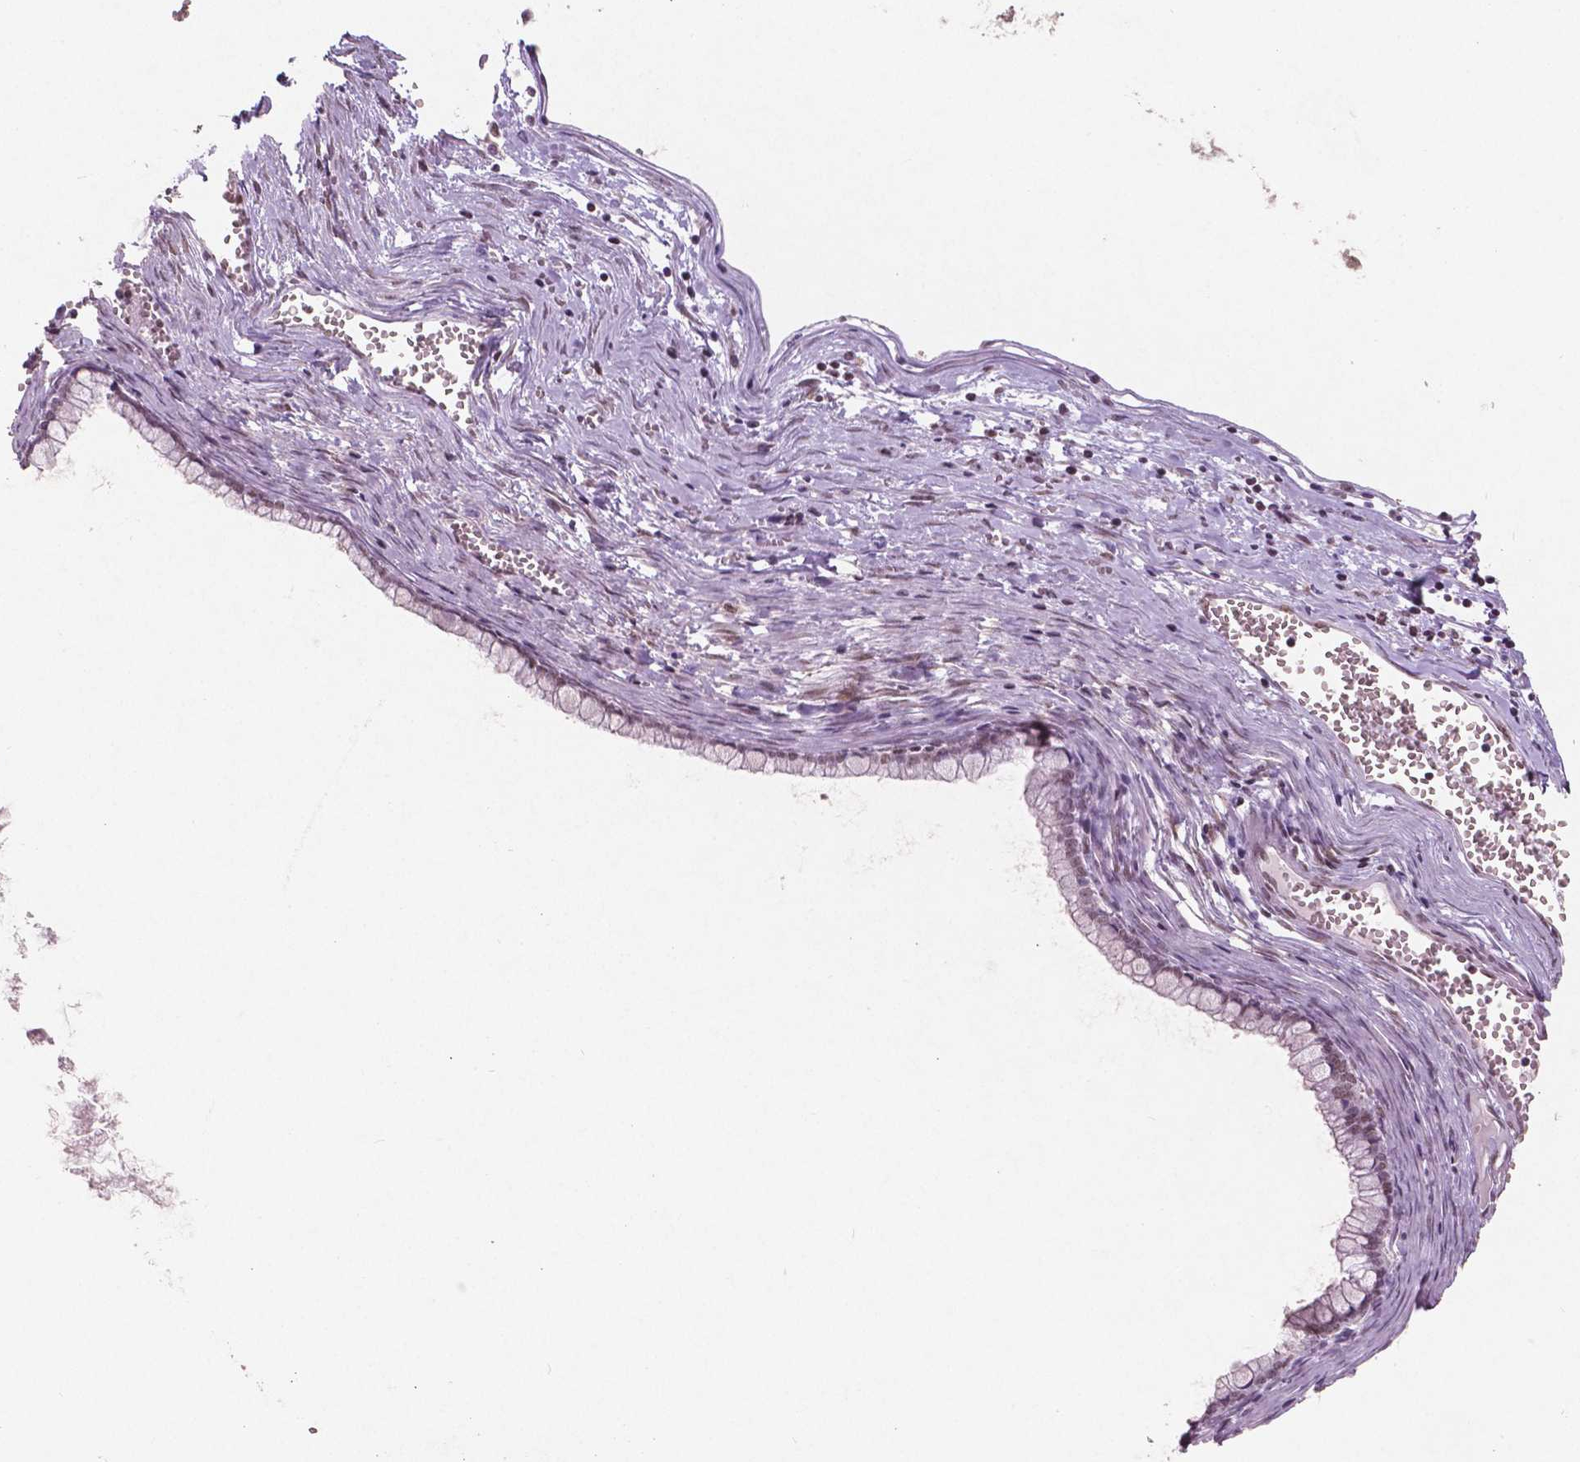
{"staining": {"intensity": "weak", "quantity": "25%-75%", "location": "nuclear"}, "tissue": "ovarian cancer", "cell_type": "Tumor cells", "image_type": "cancer", "snomed": [{"axis": "morphology", "description": "Cystadenocarcinoma, mucinous, NOS"}, {"axis": "topography", "description": "Ovary"}], "caption": "Approximately 25%-75% of tumor cells in ovarian cancer (mucinous cystadenocarcinoma) display weak nuclear protein staining as visualized by brown immunohistochemical staining.", "gene": "BRD4", "patient": {"sex": "female", "age": 67}}